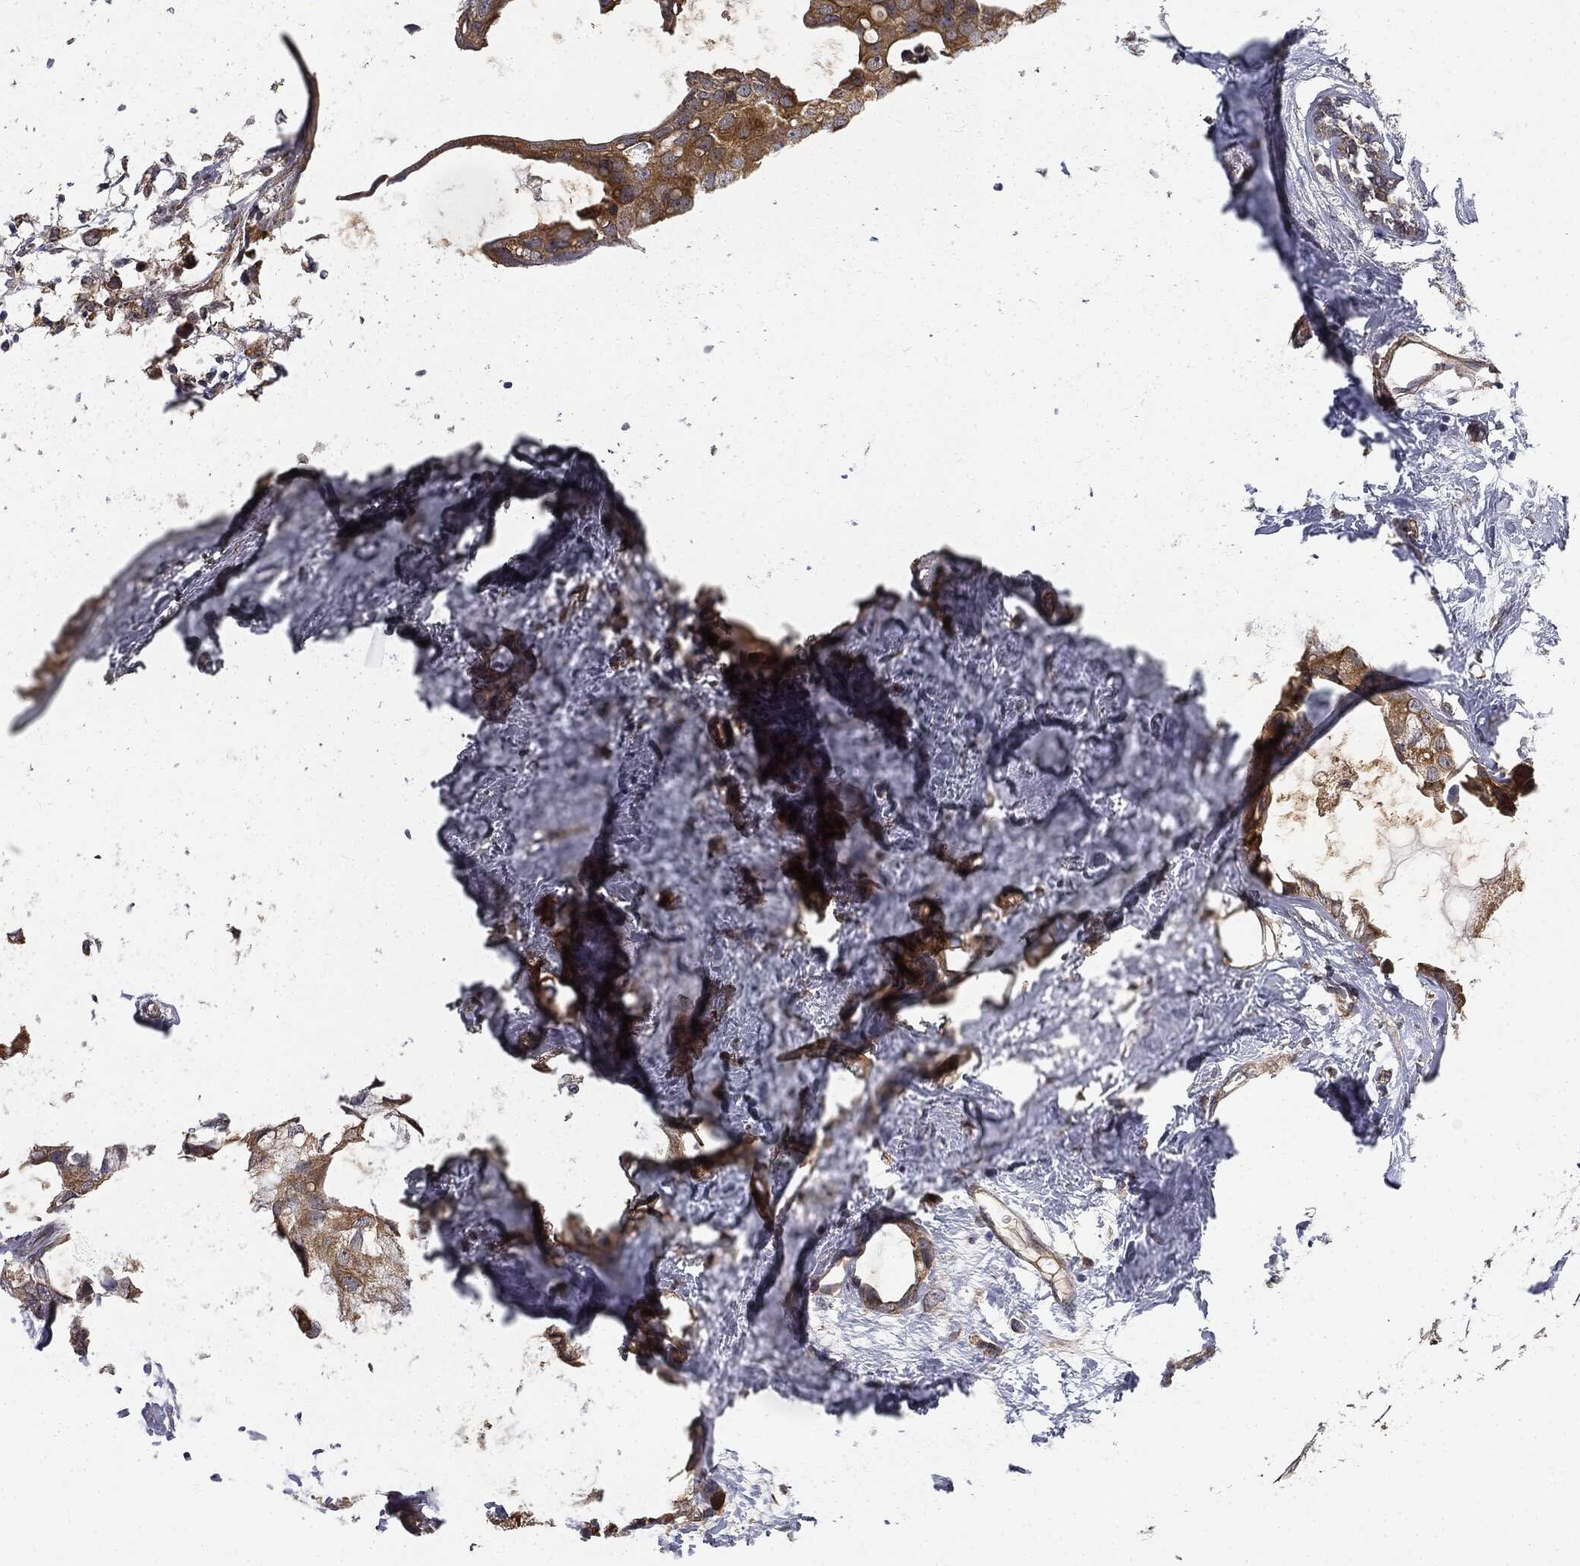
{"staining": {"intensity": "moderate", "quantity": ">75%", "location": "cytoplasmic/membranous"}, "tissue": "breast cancer", "cell_type": "Tumor cells", "image_type": "cancer", "snomed": [{"axis": "morphology", "description": "Duct carcinoma"}, {"axis": "topography", "description": "Breast"}], "caption": "Breast infiltrating ductal carcinoma was stained to show a protein in brown. There is medium levels of moderate cytoplasmic/membranous positivity in about >75% of tumor cells.", "gene": "MIER2", "patient": {"sex": "female", "age": 45}}